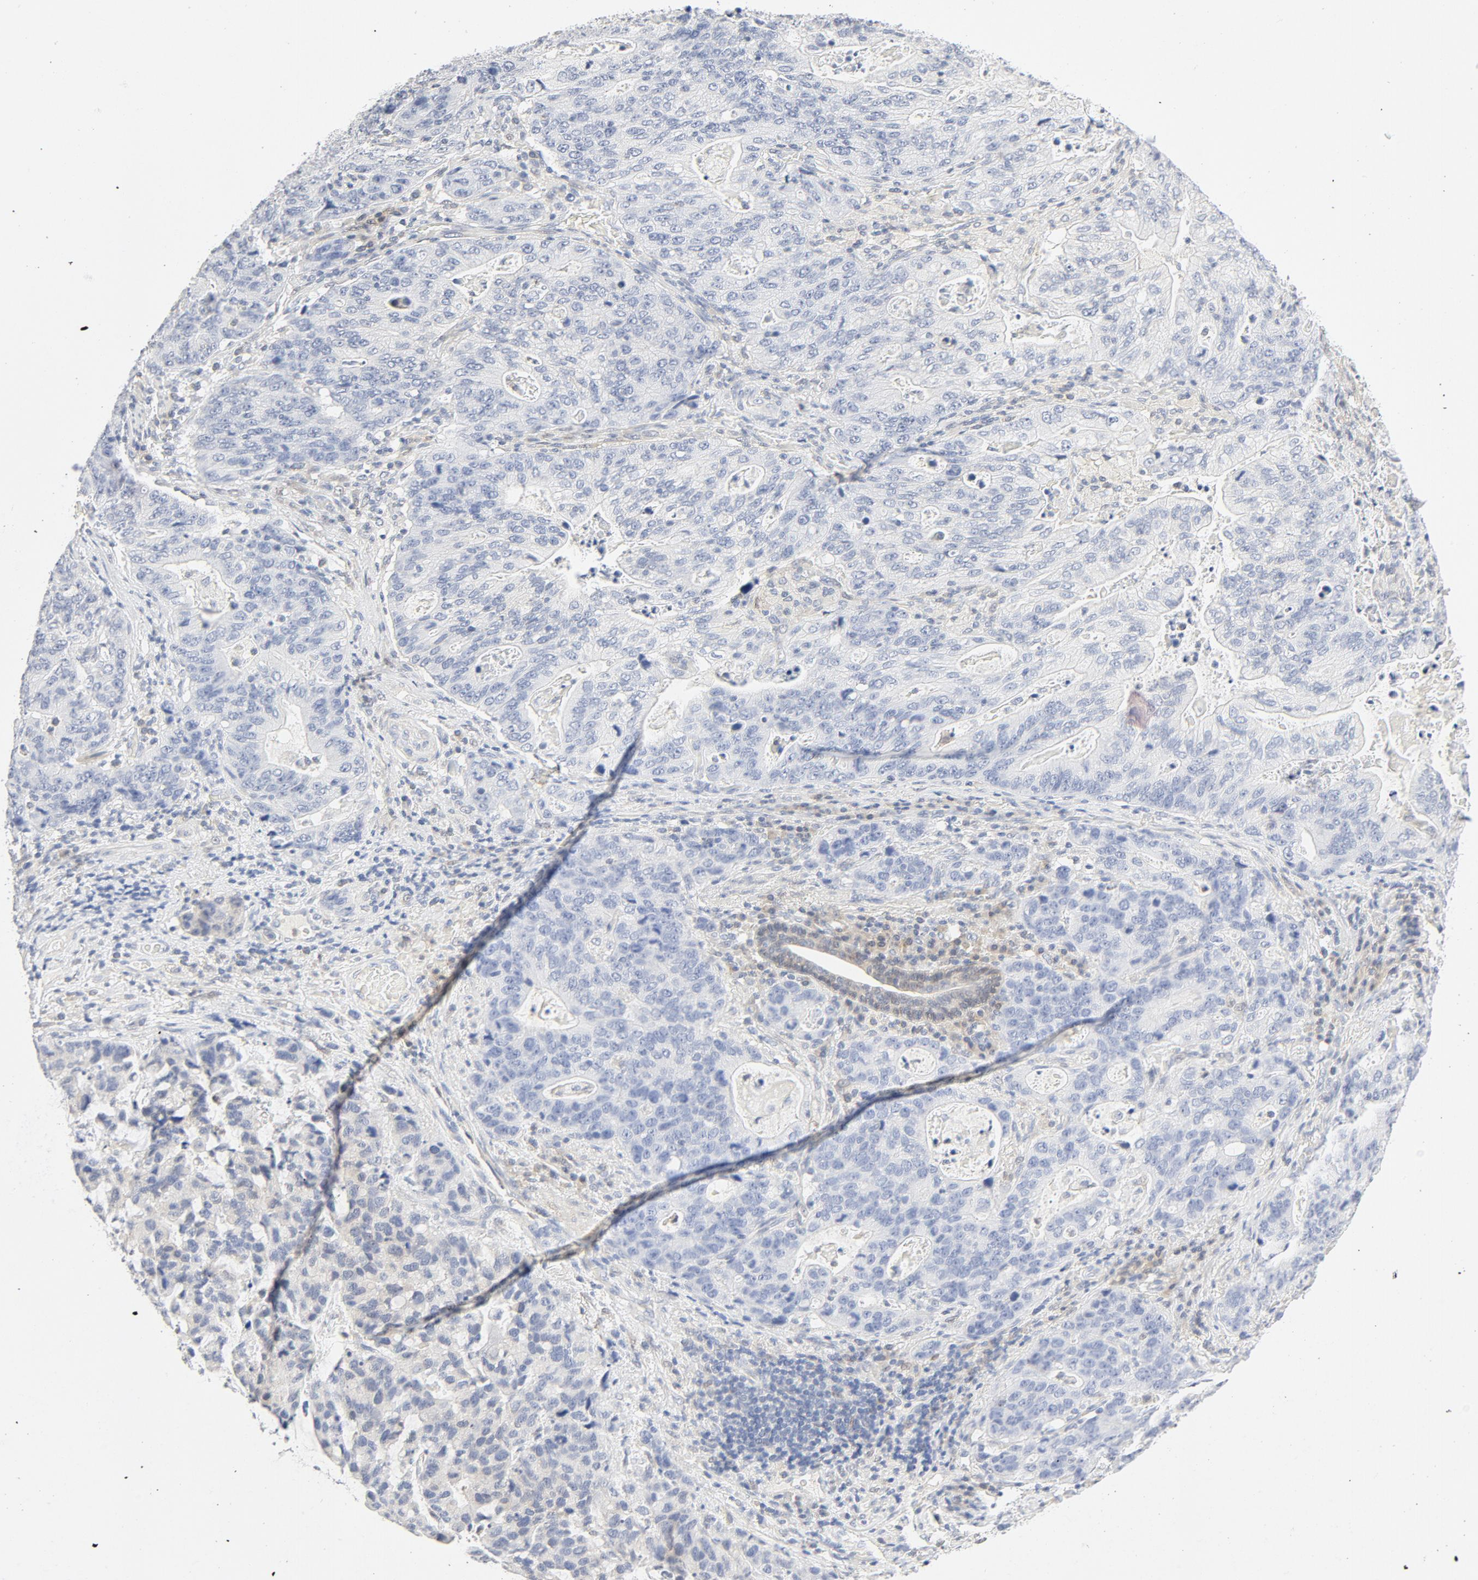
{"staining": {"intensity": "negative", "quantity": "none", "location": "none"}, "tissue": "stomach cancer", "cell_type": "Tumor cells", "image_type": "cancer", "snomed": [{"axis": "morphology", "description": "Adenocarcinoma, NOS"}, {"axis": "topography", "description": "Esophagus"}, {"axis": "topography", "description": "Stomach"}], "caption": "Image shows no protein expression in tumor cells of adenocarcinoma (stomach) tissue.", "gene": "PGM1", "patient": {"sex": "male", "age": 74}}